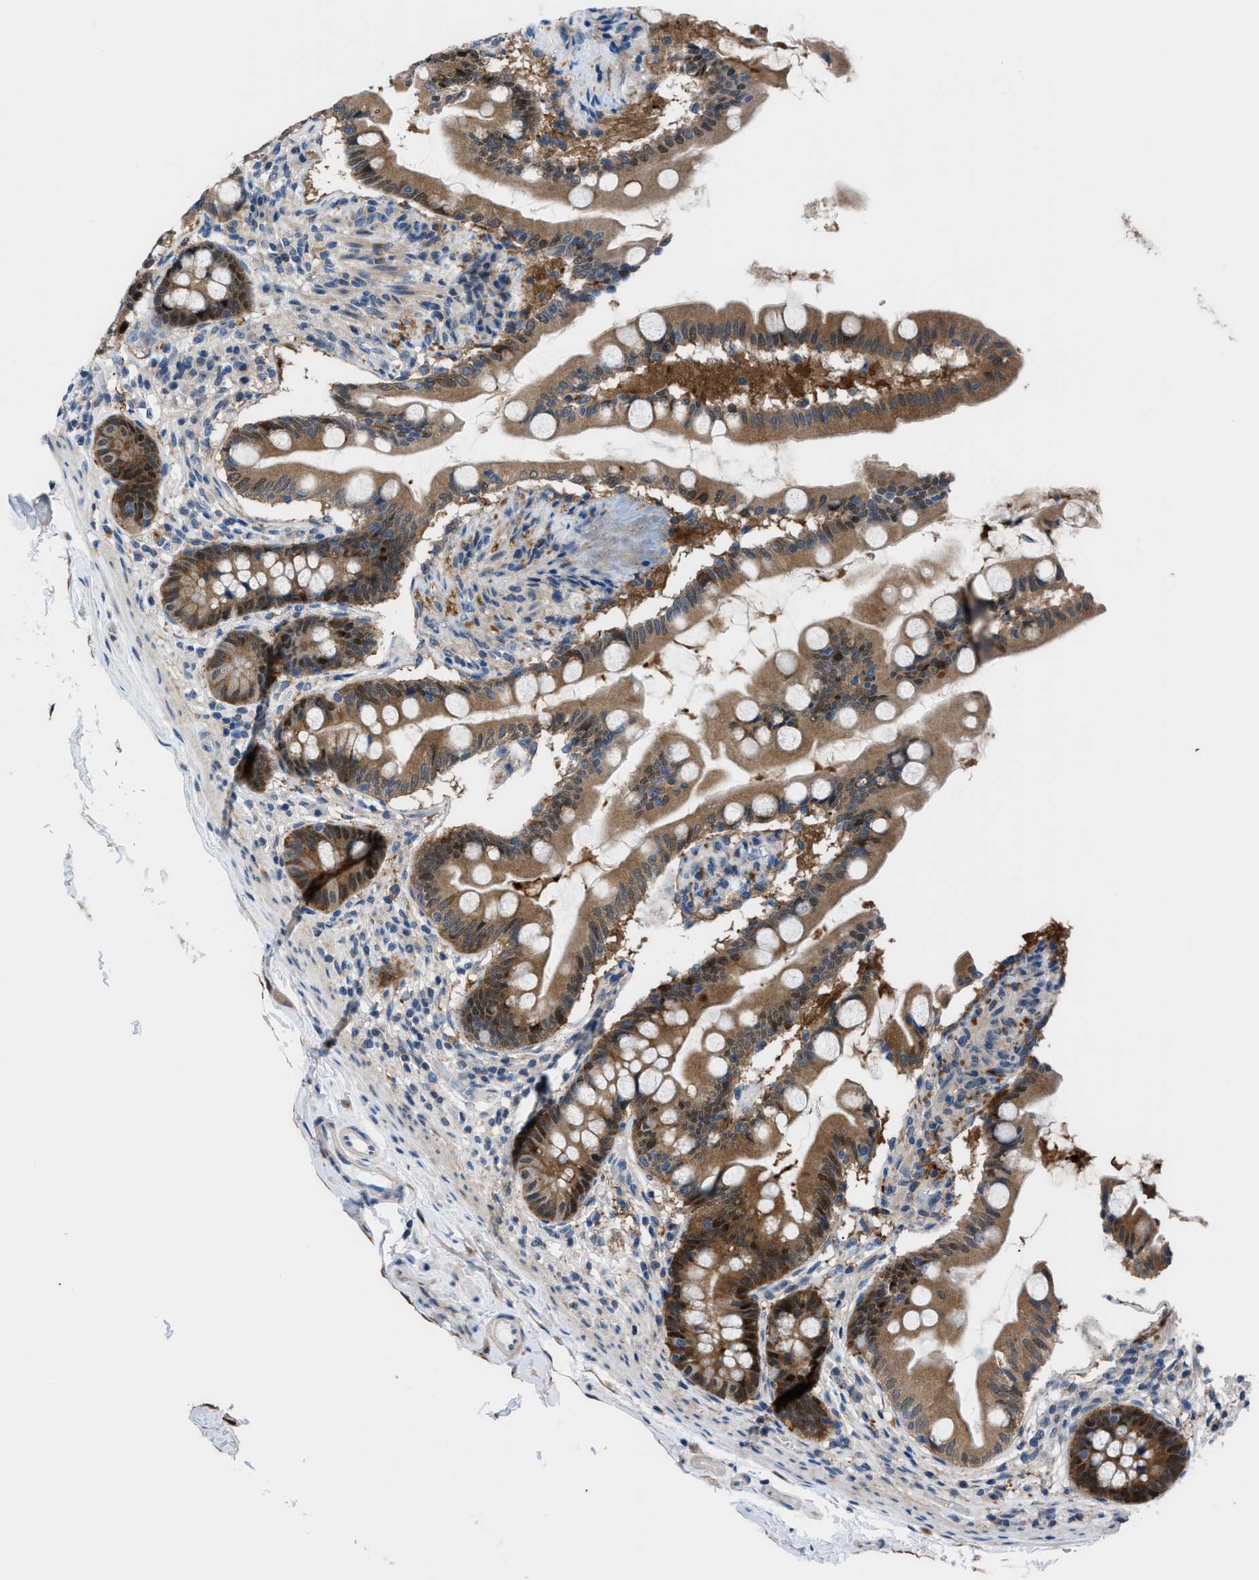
{"staining": {"intensity": "moderate", "quantity": ">75%", "location": "cytoplasmic/membranous"}, "tissue": "small intestine", "cell_type": "Glandular cells", "image_type": "normal", "snomed": [{"axis": "morphology", "description": "Normal tissue, NOS"}, {"axis": "topography", "description": "Small intestine"}], "caption": "Immunohistochemistry (IHC) image of unremarkable human small intestine stained for a protein (brown), which reveals medium levels of moderate cytoplasmic/membranous expression in about >75% of glandular cells.", "gene": "TMEM45B", "patient": {"sex": "female", "age": 56}}